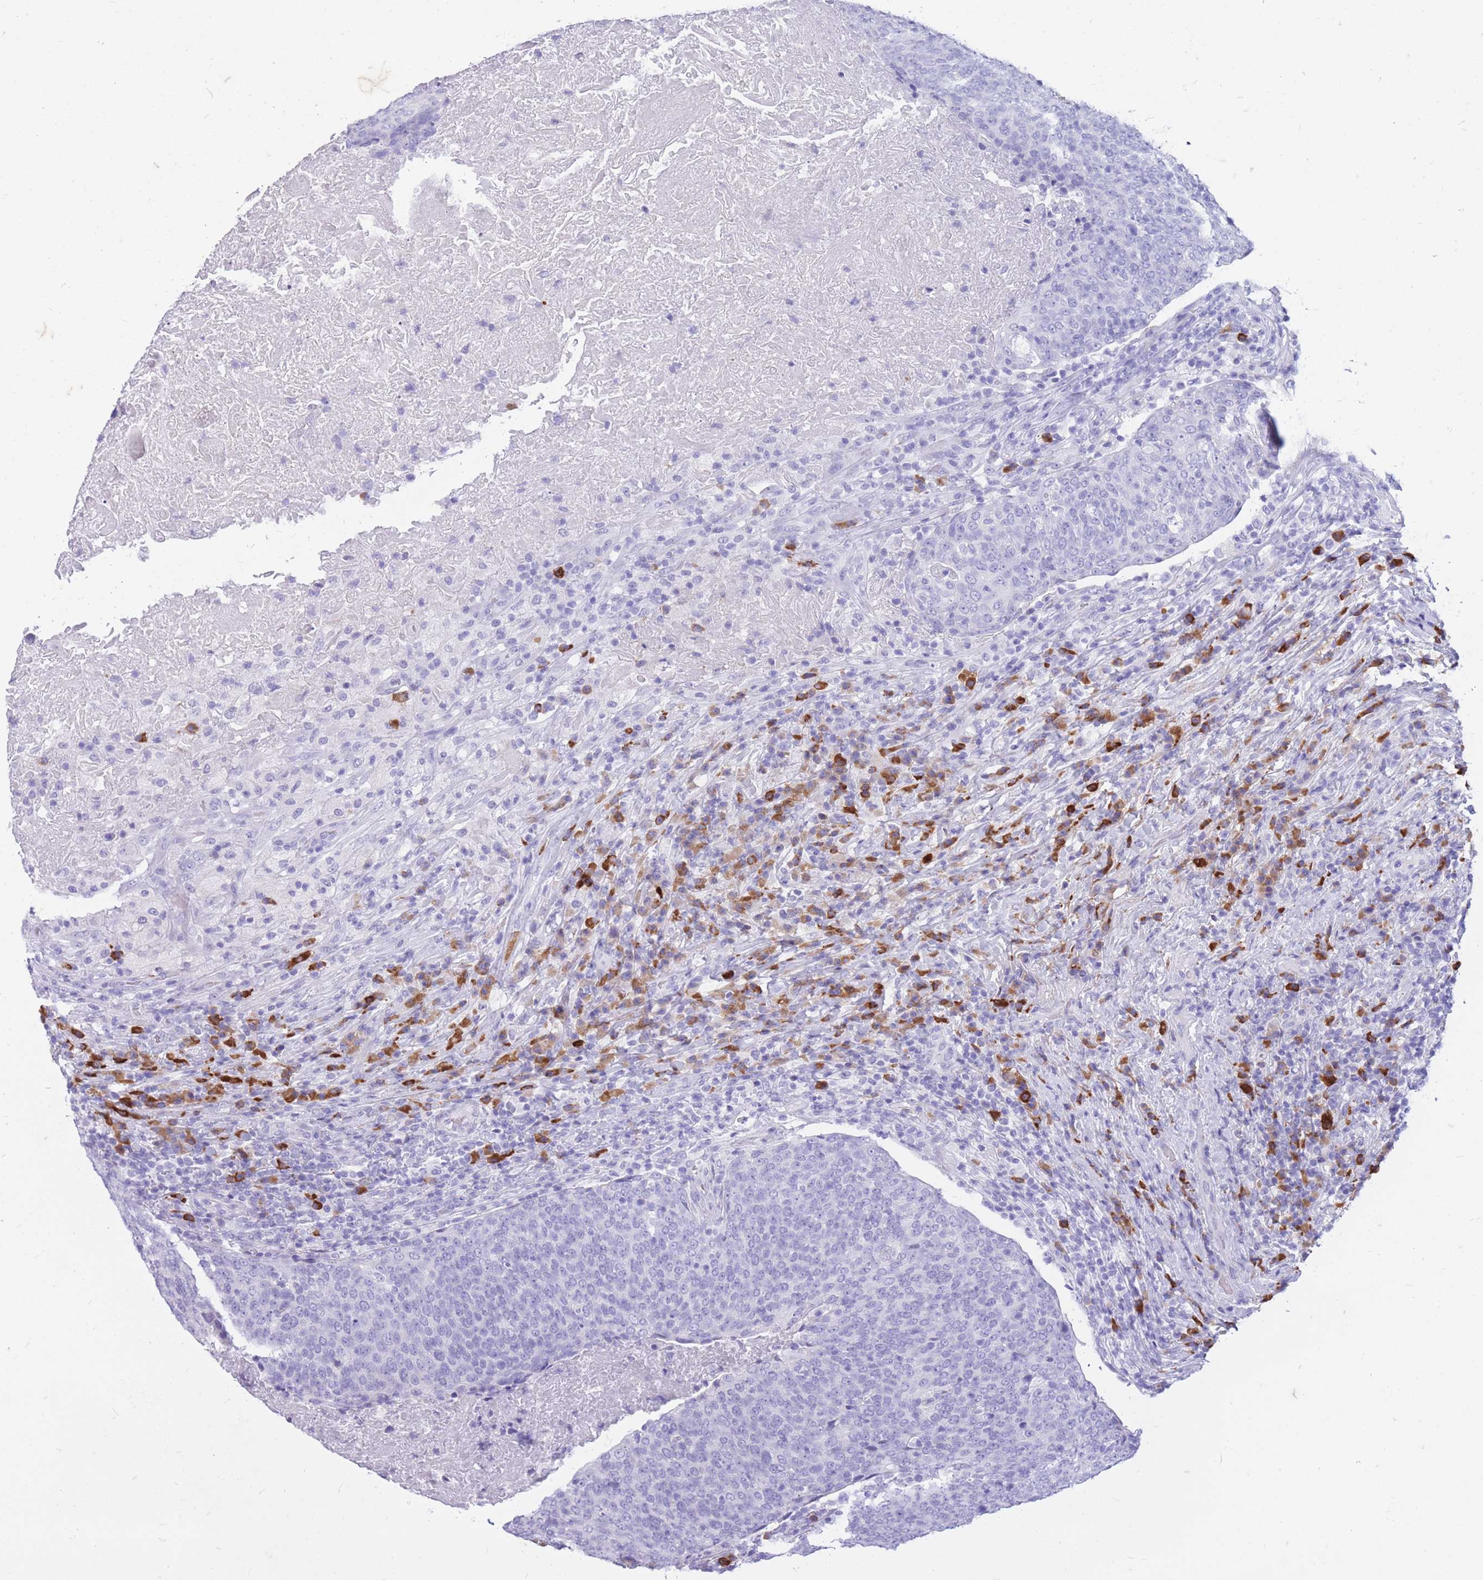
{"staining": {"intensity": "negative", "quantity": "none", "location": "none"}, "tissue": "head and neck cancer", "cell_type": "Tumor cells", "image_type": "cancer", "snomed": [{"axis": "morphology", "description": "Squamous cell carcinoma, NOS"}, {"axis": "morphology", "description": "Squamous cell carcinoma, metastatic, NOS"}, {"axis": "topography", "description": "Lymph node"}, {"axis": "topography", "description": "Head-Neck"}], "caption": "Image shows no significant protein positivity in tumor cells of head and neck metastatic squamous cell carcinoma.", "gene": "ZFP37", "patient": {"sex": "male", "age": 62}}